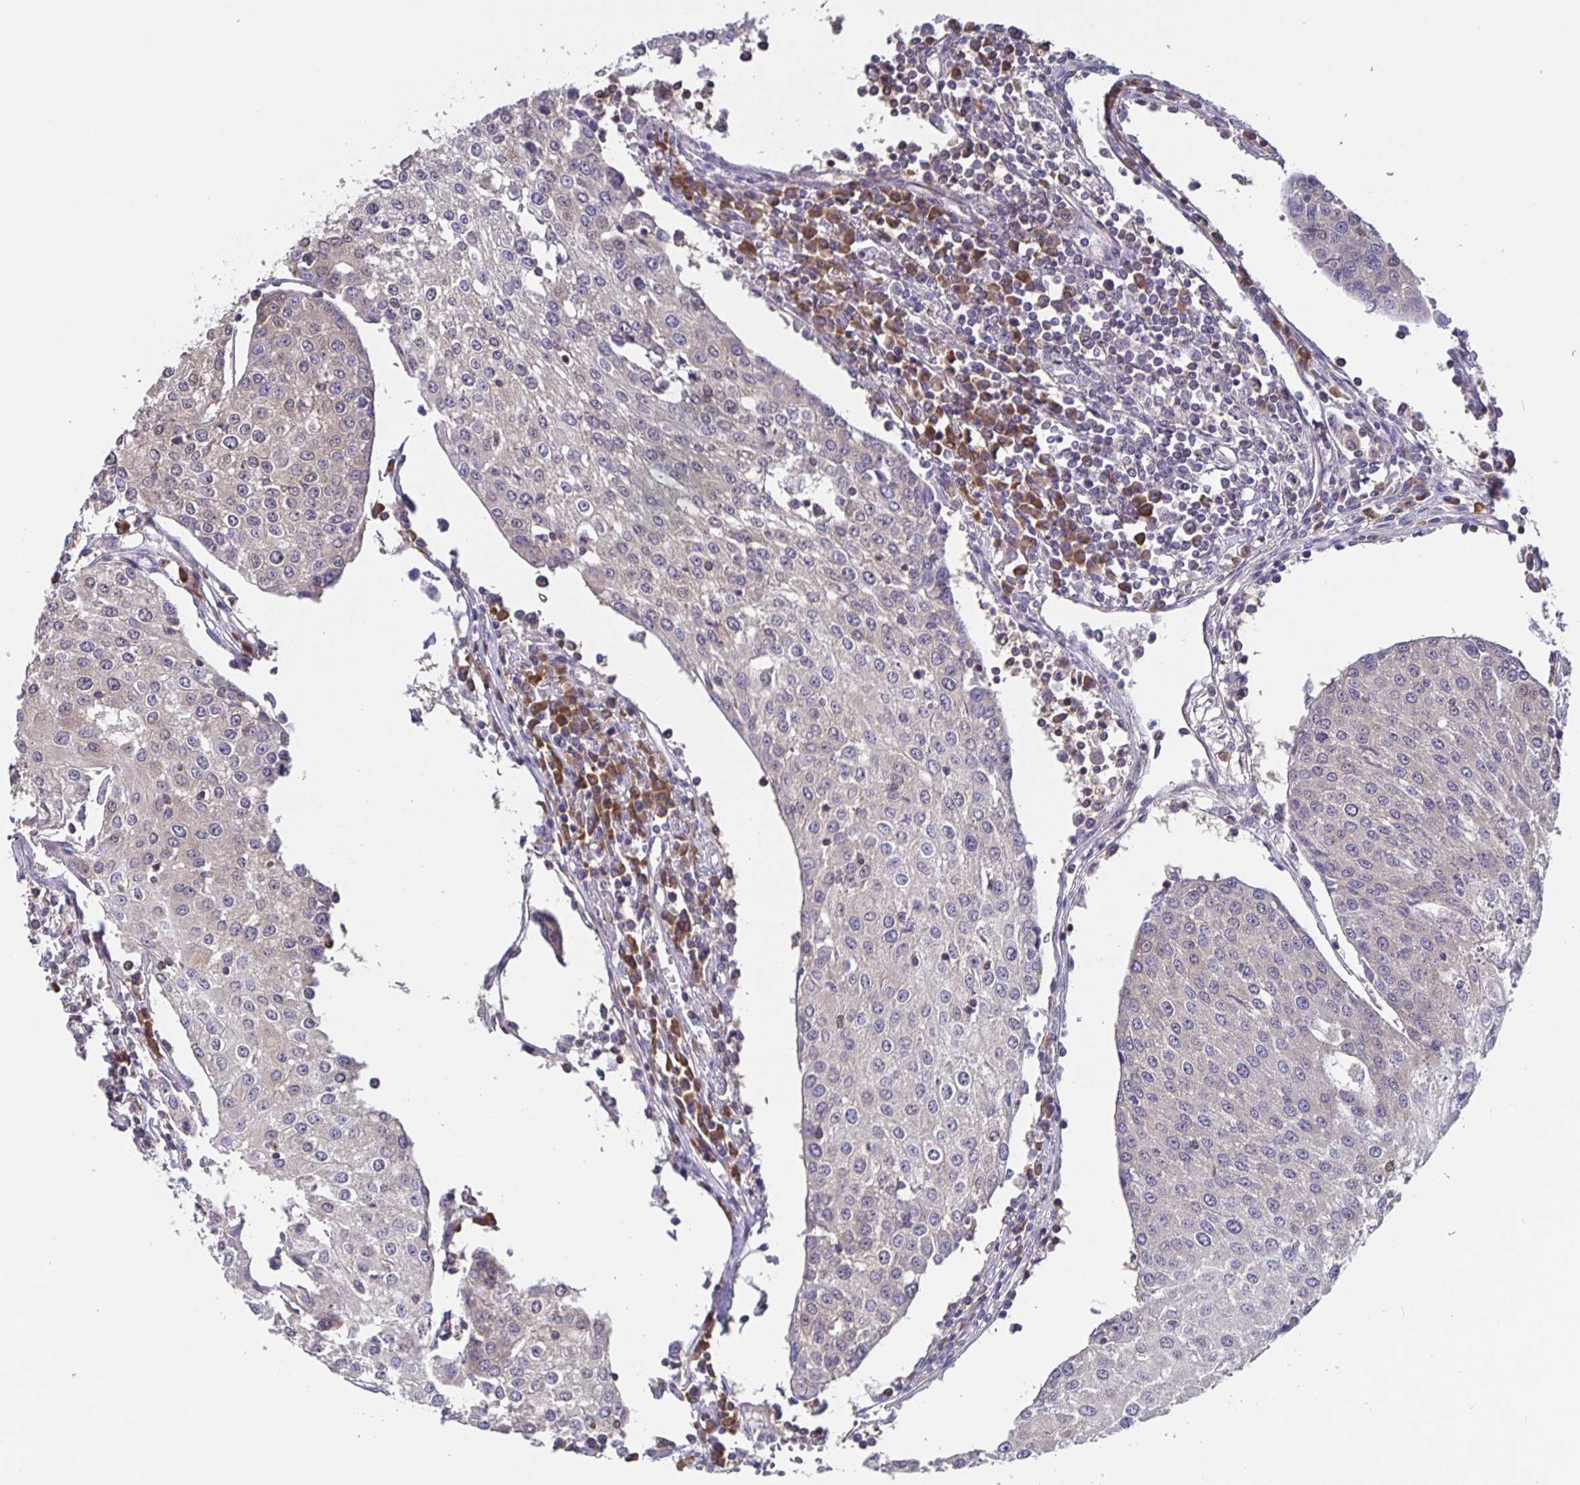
{"staining": {"intensity": "negative", "quantity": "none", "location": "none"}, "tissue": "urothelial cancer", "cell_type": "Tumor cells", "image_type": "cancer", "snomed": [{"axis": "morphology", "description": "Urothelial carcinoma, High grade"}, {"axis": "topography", "description": "Urinary bladder"}], "caption": "An immunohistochemistry histopathology image of urothelial cancer is shown. There is no staining in tumor cells of urothelial cancer.", "gene": "FEM1C", "patient": {"sex": "female", "age": 85}}